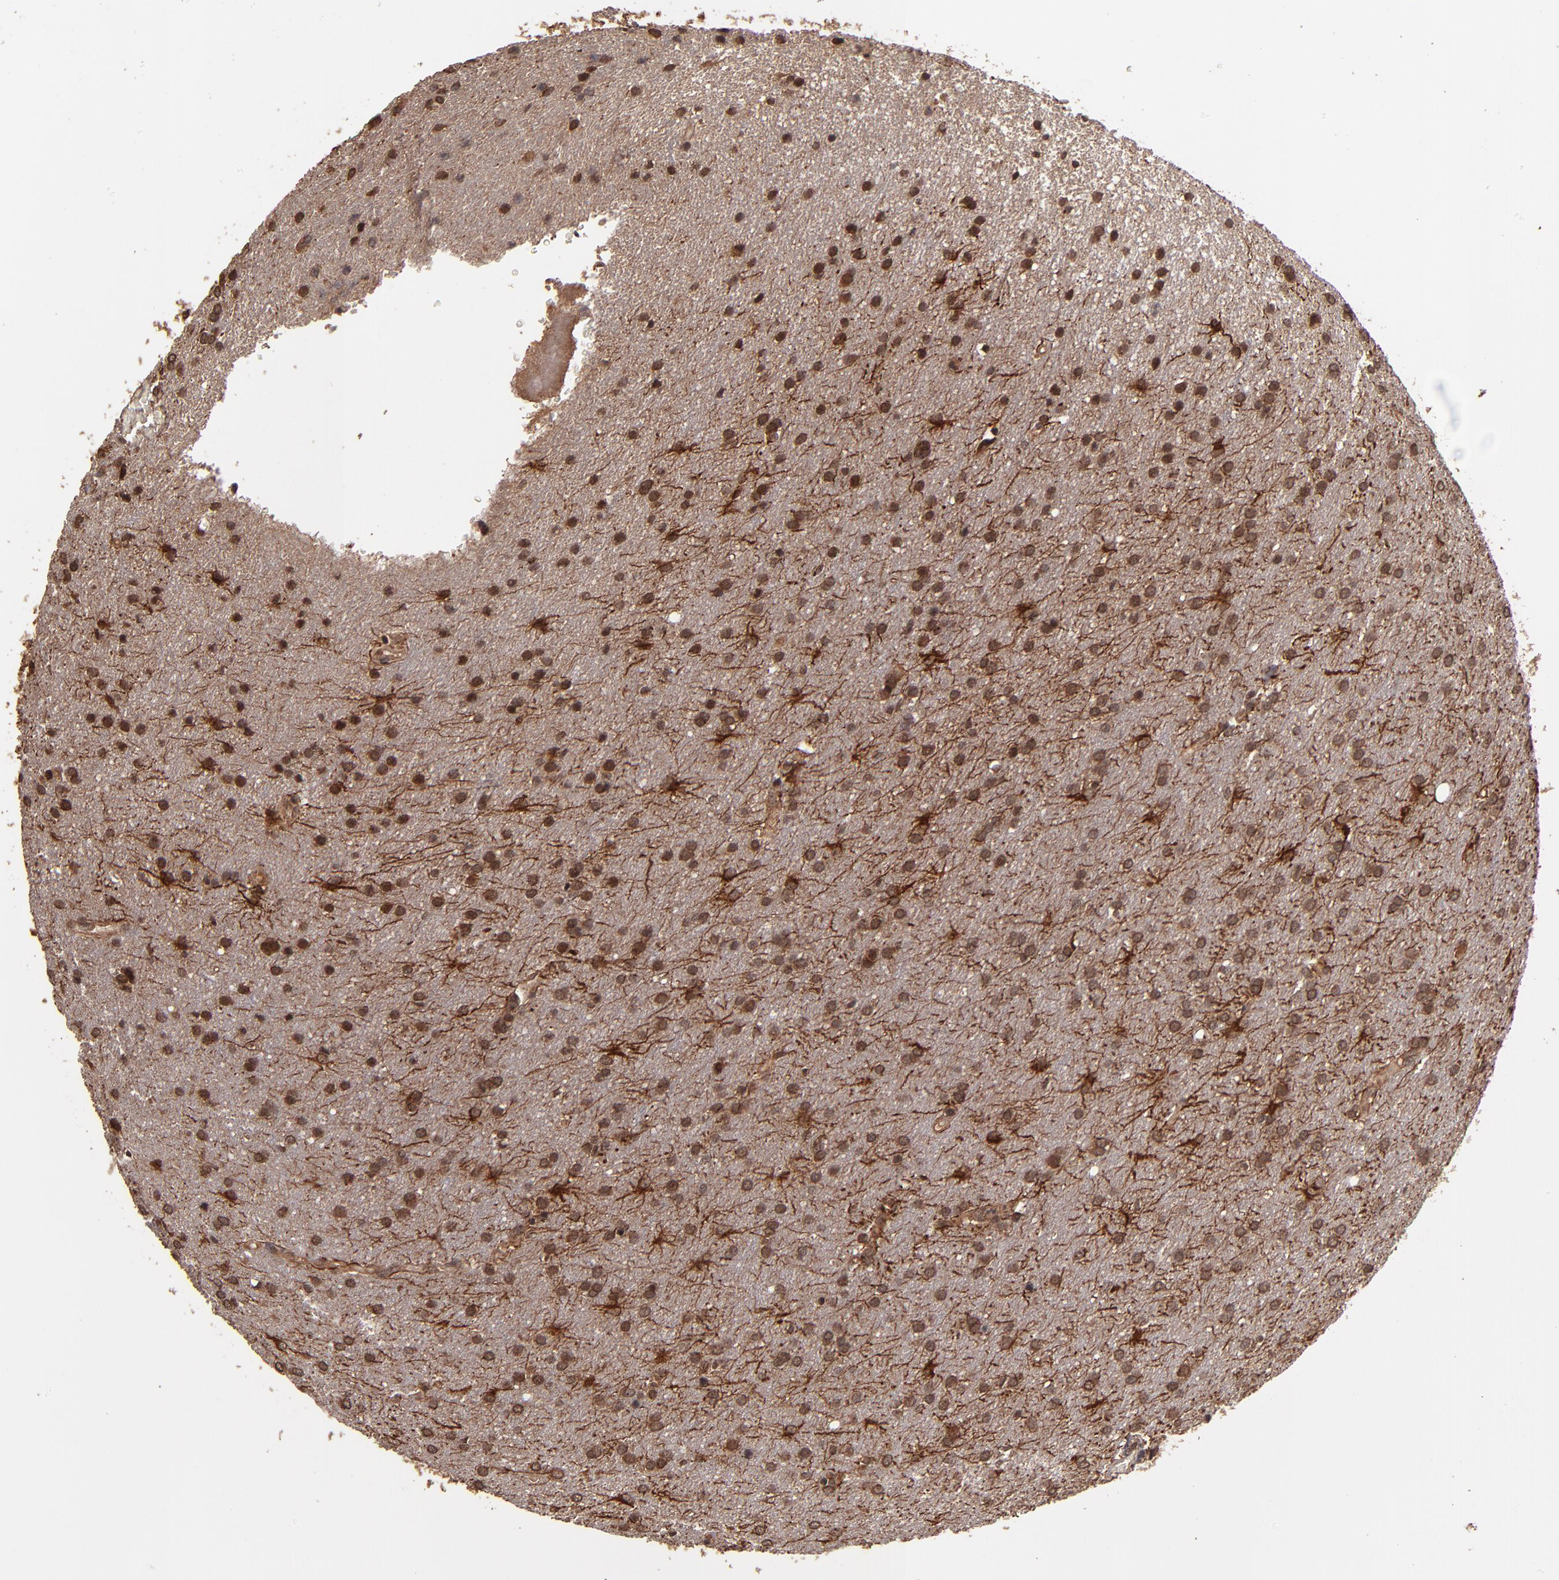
{"staining": {"intensity": "strong", "quantity": ">75%", "location": "cytoplasmic/membranous"}, "tissue": "glioma", "cell_type": "Tumor cells", "image_type": "cancer", "snomed": [{"axis": "morphology", "description": "Glioma, malignant, Low grade"}, {"axis": "topography", "description": "Brain"}], "caption": "This photomicrograph exhibits immunohistochemistry (IHC) staining of malignant glioma (low-grade), with high strong cytoplasmic/membranous expression in about >75% of tumor cells.", "gene": "NFE2L2", "patient": {"sex": "female", "age": 32}}